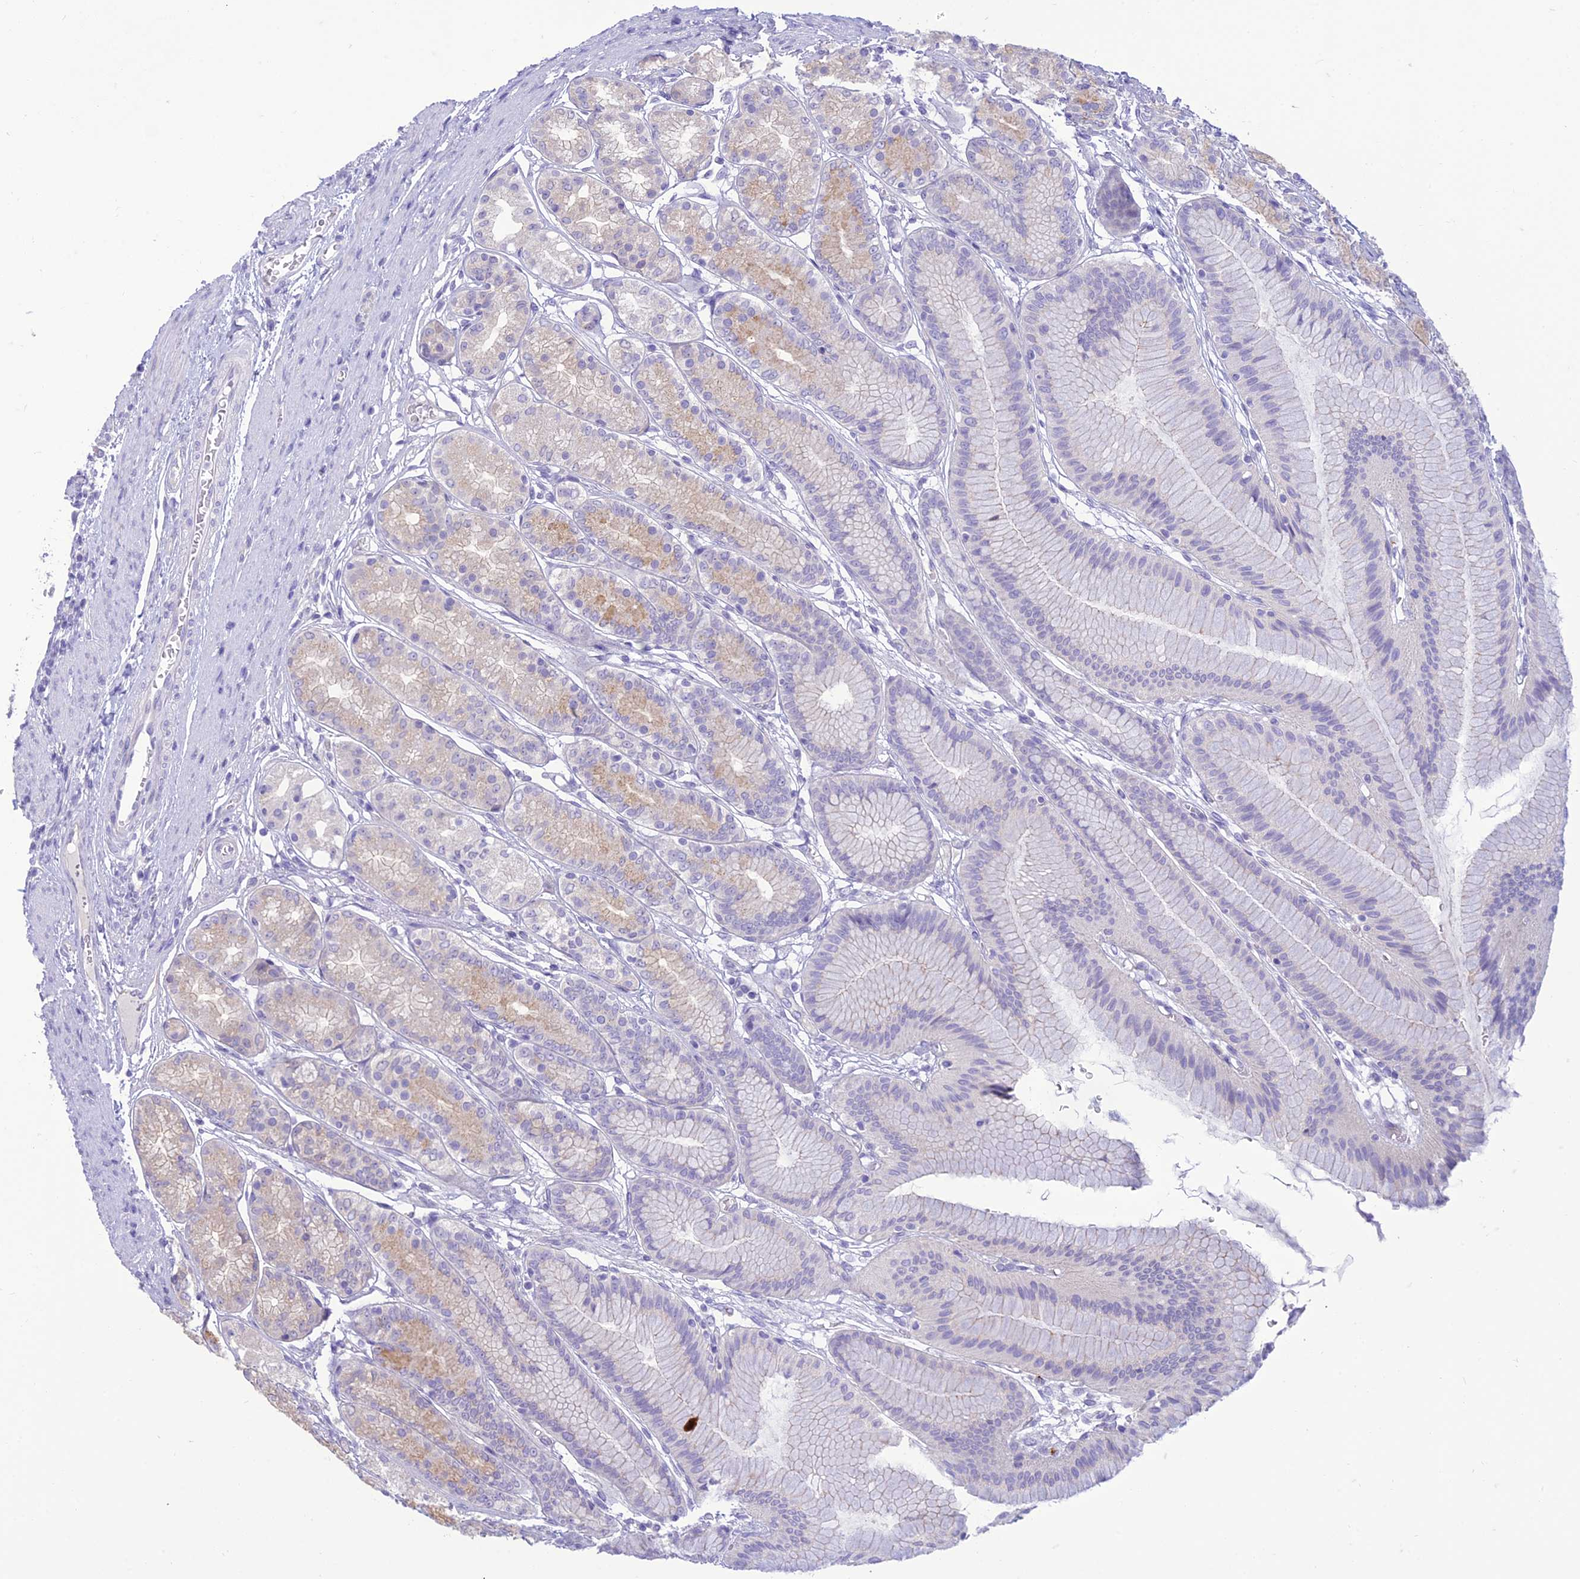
{"staining": {"intensity": "moderate", "quantity": "<25%", "location": "cytoplasmic/membranous"}, "tissue": "stomach", "cell_type": "Glandular cells", "image_type": "normal", "snomed": [{"axis": "morphology", "description": "Normal tissue, NOS"}, {"axis": "morphology", "description": "Adenocarcinoma, NOS"}, {"axis": "morphology", "description": "Adenocarcinoma, High grade"}, {"axis": "topography", "description": "Stomach, upper"}, {"axis": "topography", "description": "Stomach"}], "caption": "DAB (3,3'-diaminobenzidine) immunohistochemical staining of benign human stomach reveals moderate cytoplasmic/membranous protein staining in about <25% of glandular cells.", "gene": "DHDH", "patient": {"sex": "female", "age": 65}}